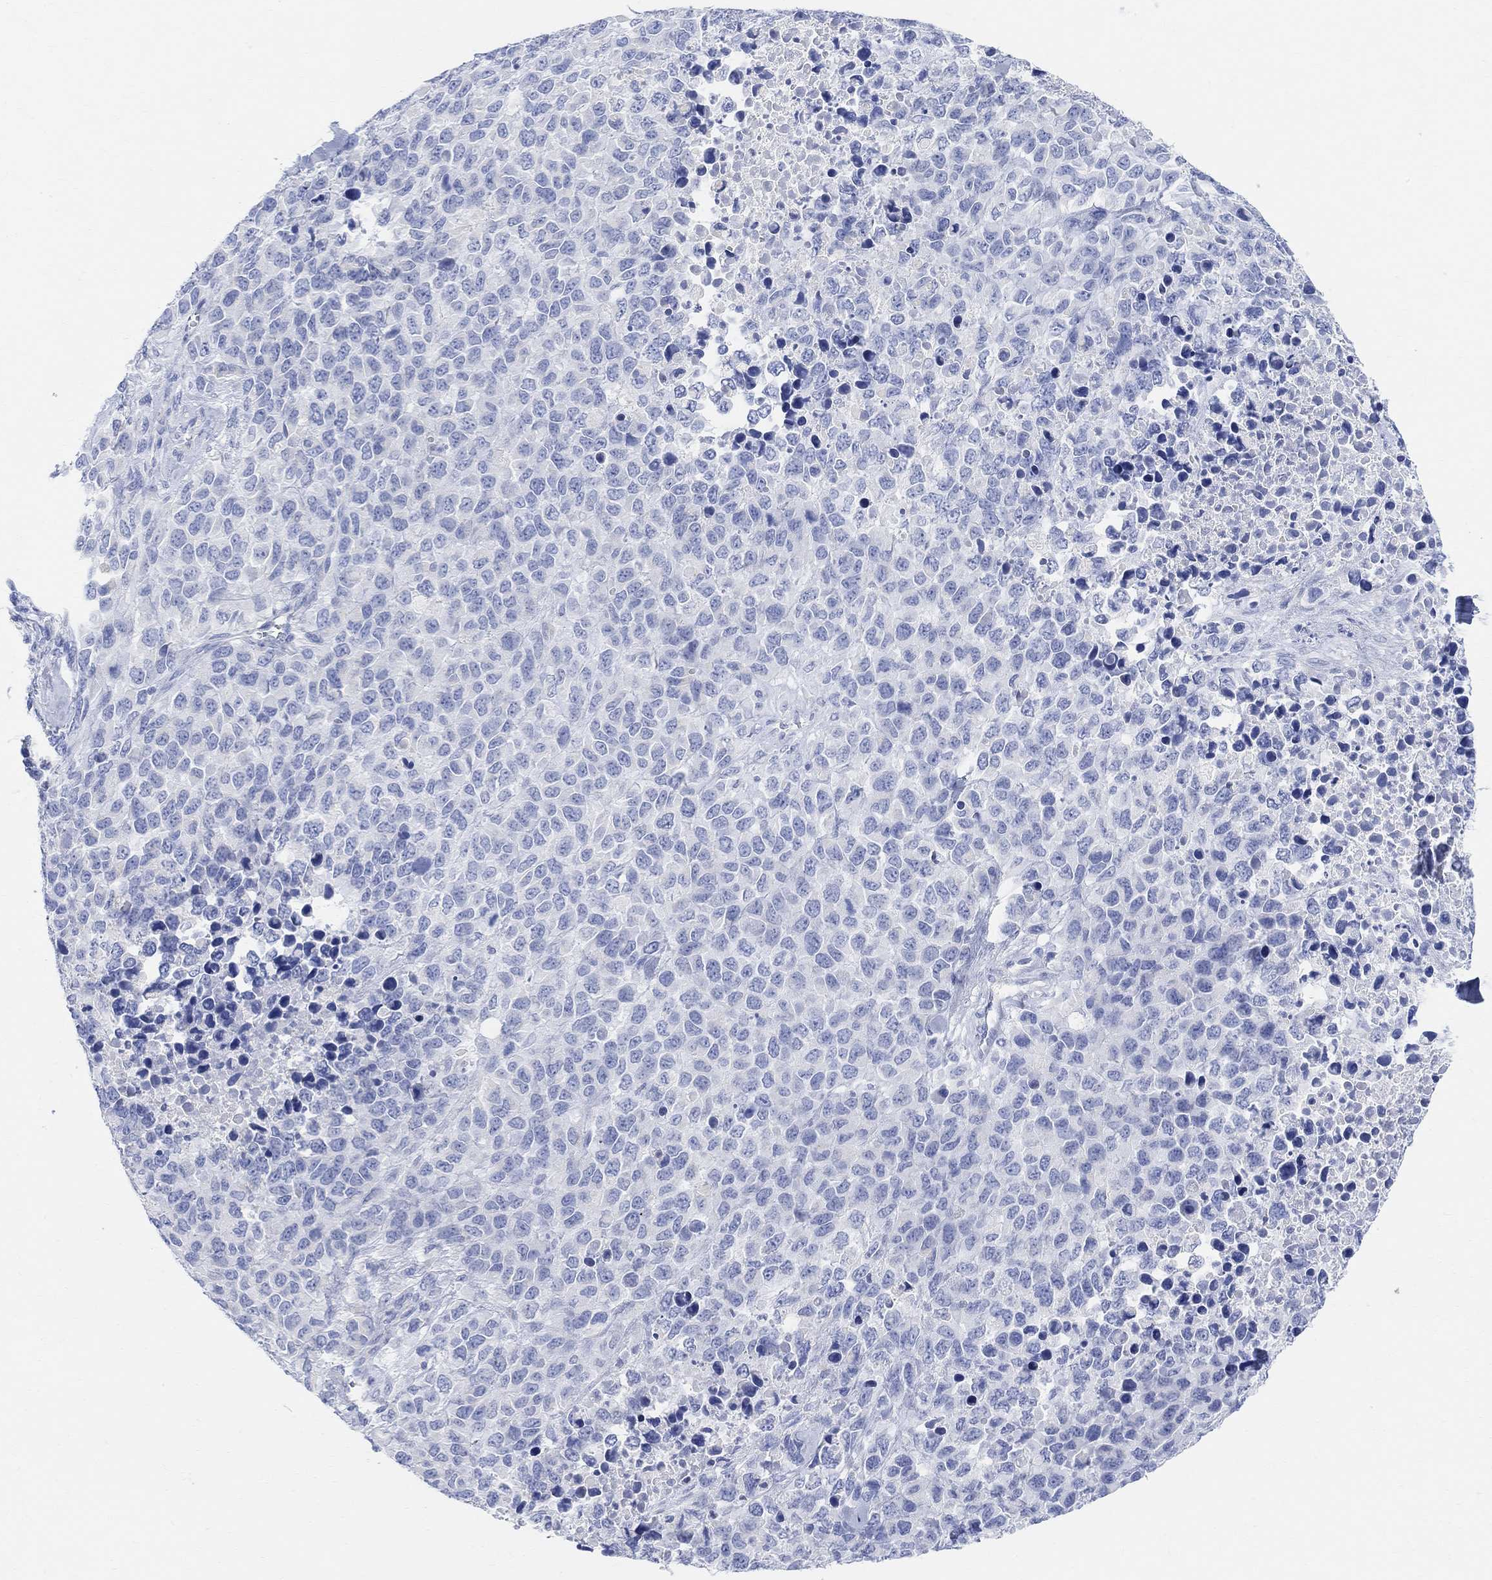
{"staining": {"intensity": "negative", "quantity": "none", "location": "none"}, "tissue": "melanoma", "cell_type": "Tumor cells", "image_type": "cancer", "snomed": [{"axis": "morphology", "description": "Malignant melanoma, Metastatic site"}, {"axis": "topography", "description": "Skin"}], "caption": "The immunohistochemistry image has no significant staining in tumor cells of melanoma tissue.", "gene": "RETNLB", "patient": {"sex": "male", "age": 84}}